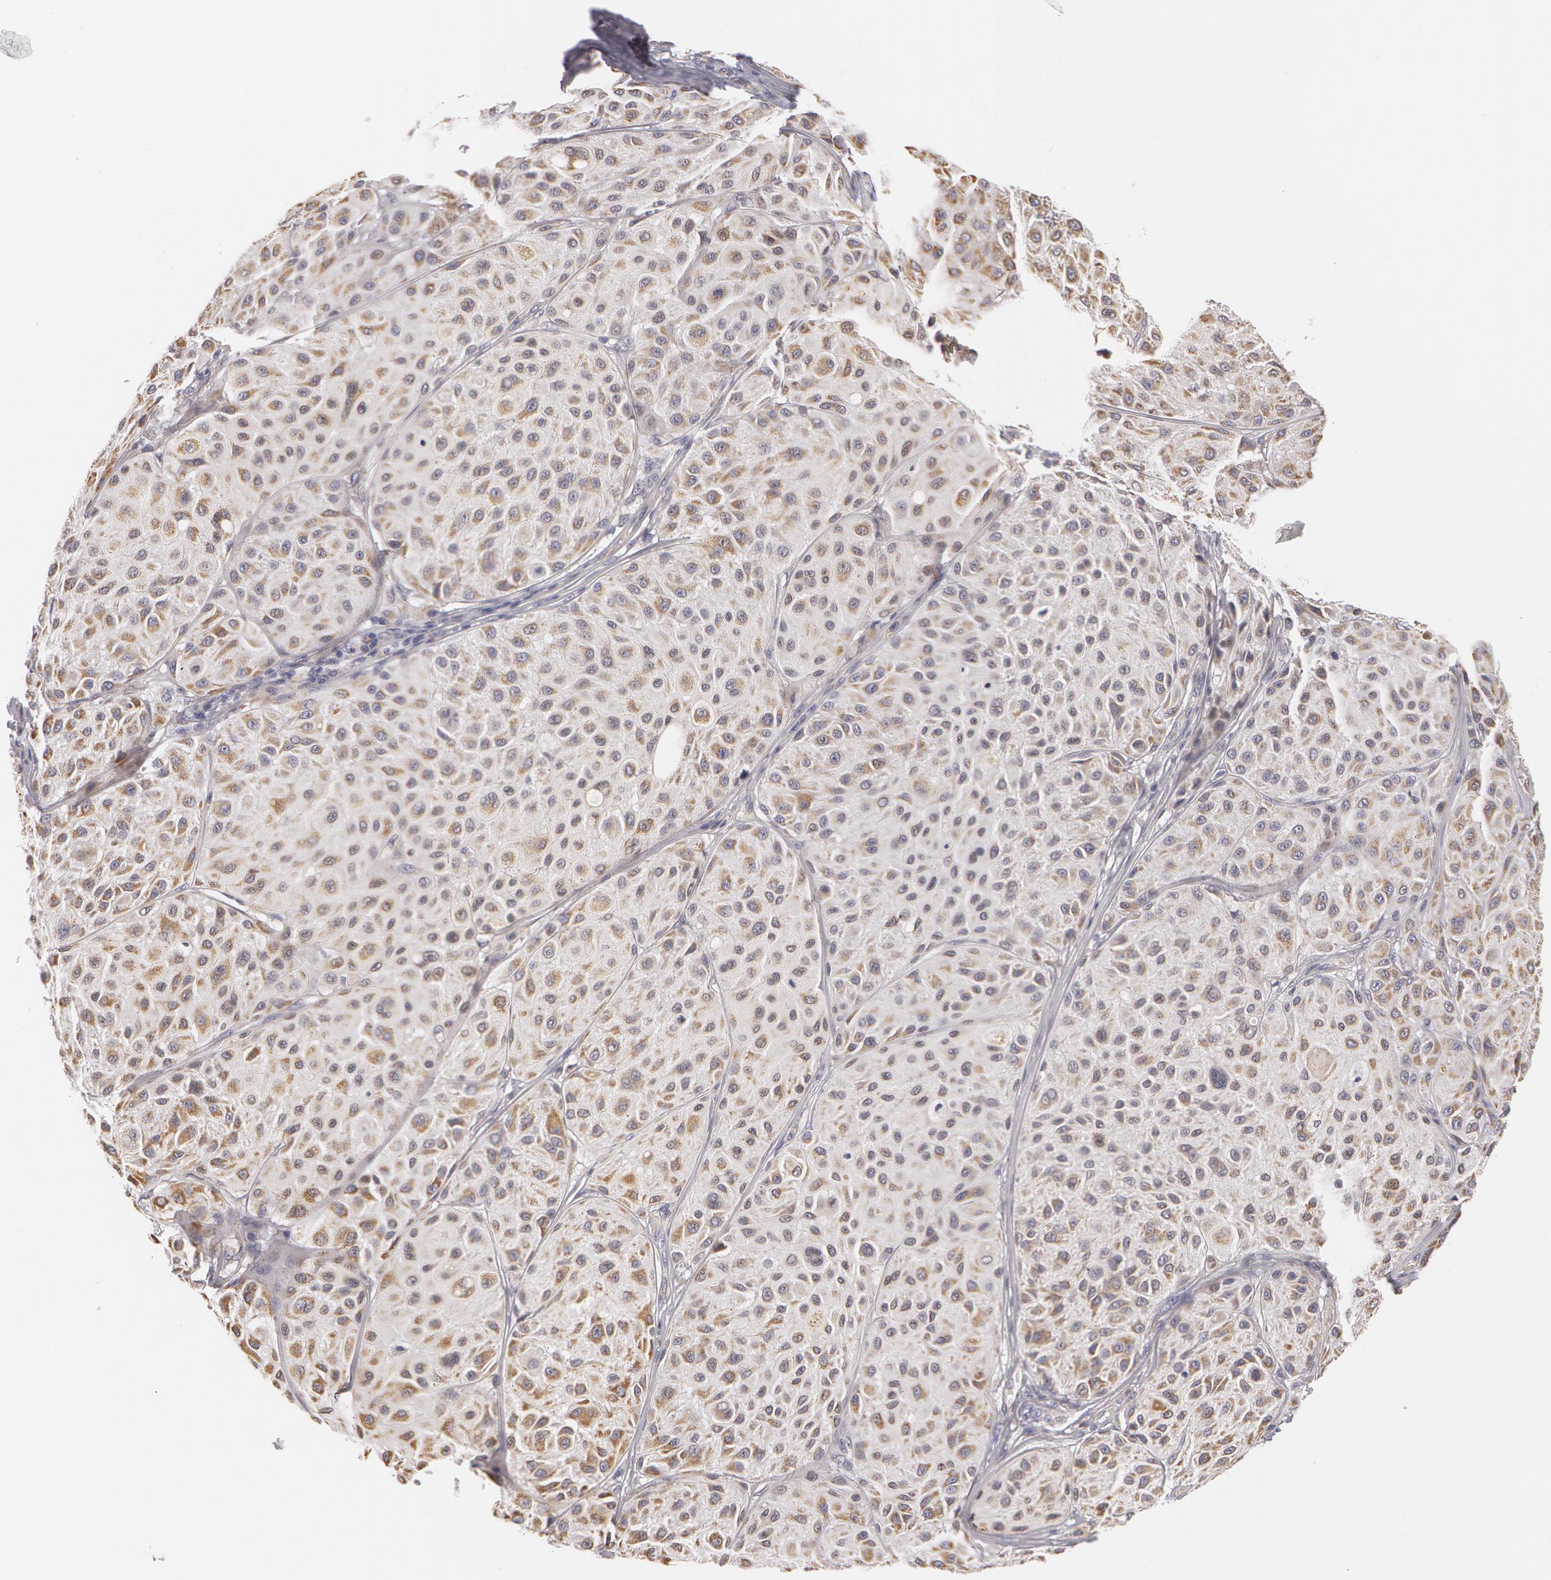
{"staining": {"intensity": "moderate", "quantity": "25%-75%", "location": "cytoplasmic/membranous"}, "tissue": "melanoma", "cell_type": "Tumor cells", "image_type": "cancer", "snomed": [{"axis": "morphology", "description": "Malignant melanoma, NOS"}, {"axis": "topography", "description": "Skin"}], "caption": "The immunohistochemical stain shows moderate cytoplasmic/membranous positivity in tumor cells of melanoma tissue. Immunohistochemistry (ihc) stains the protein in brown and the nuclei are stained blue.", "gene": "KRT18", "patient": {"sex": "male", "age": 36}}